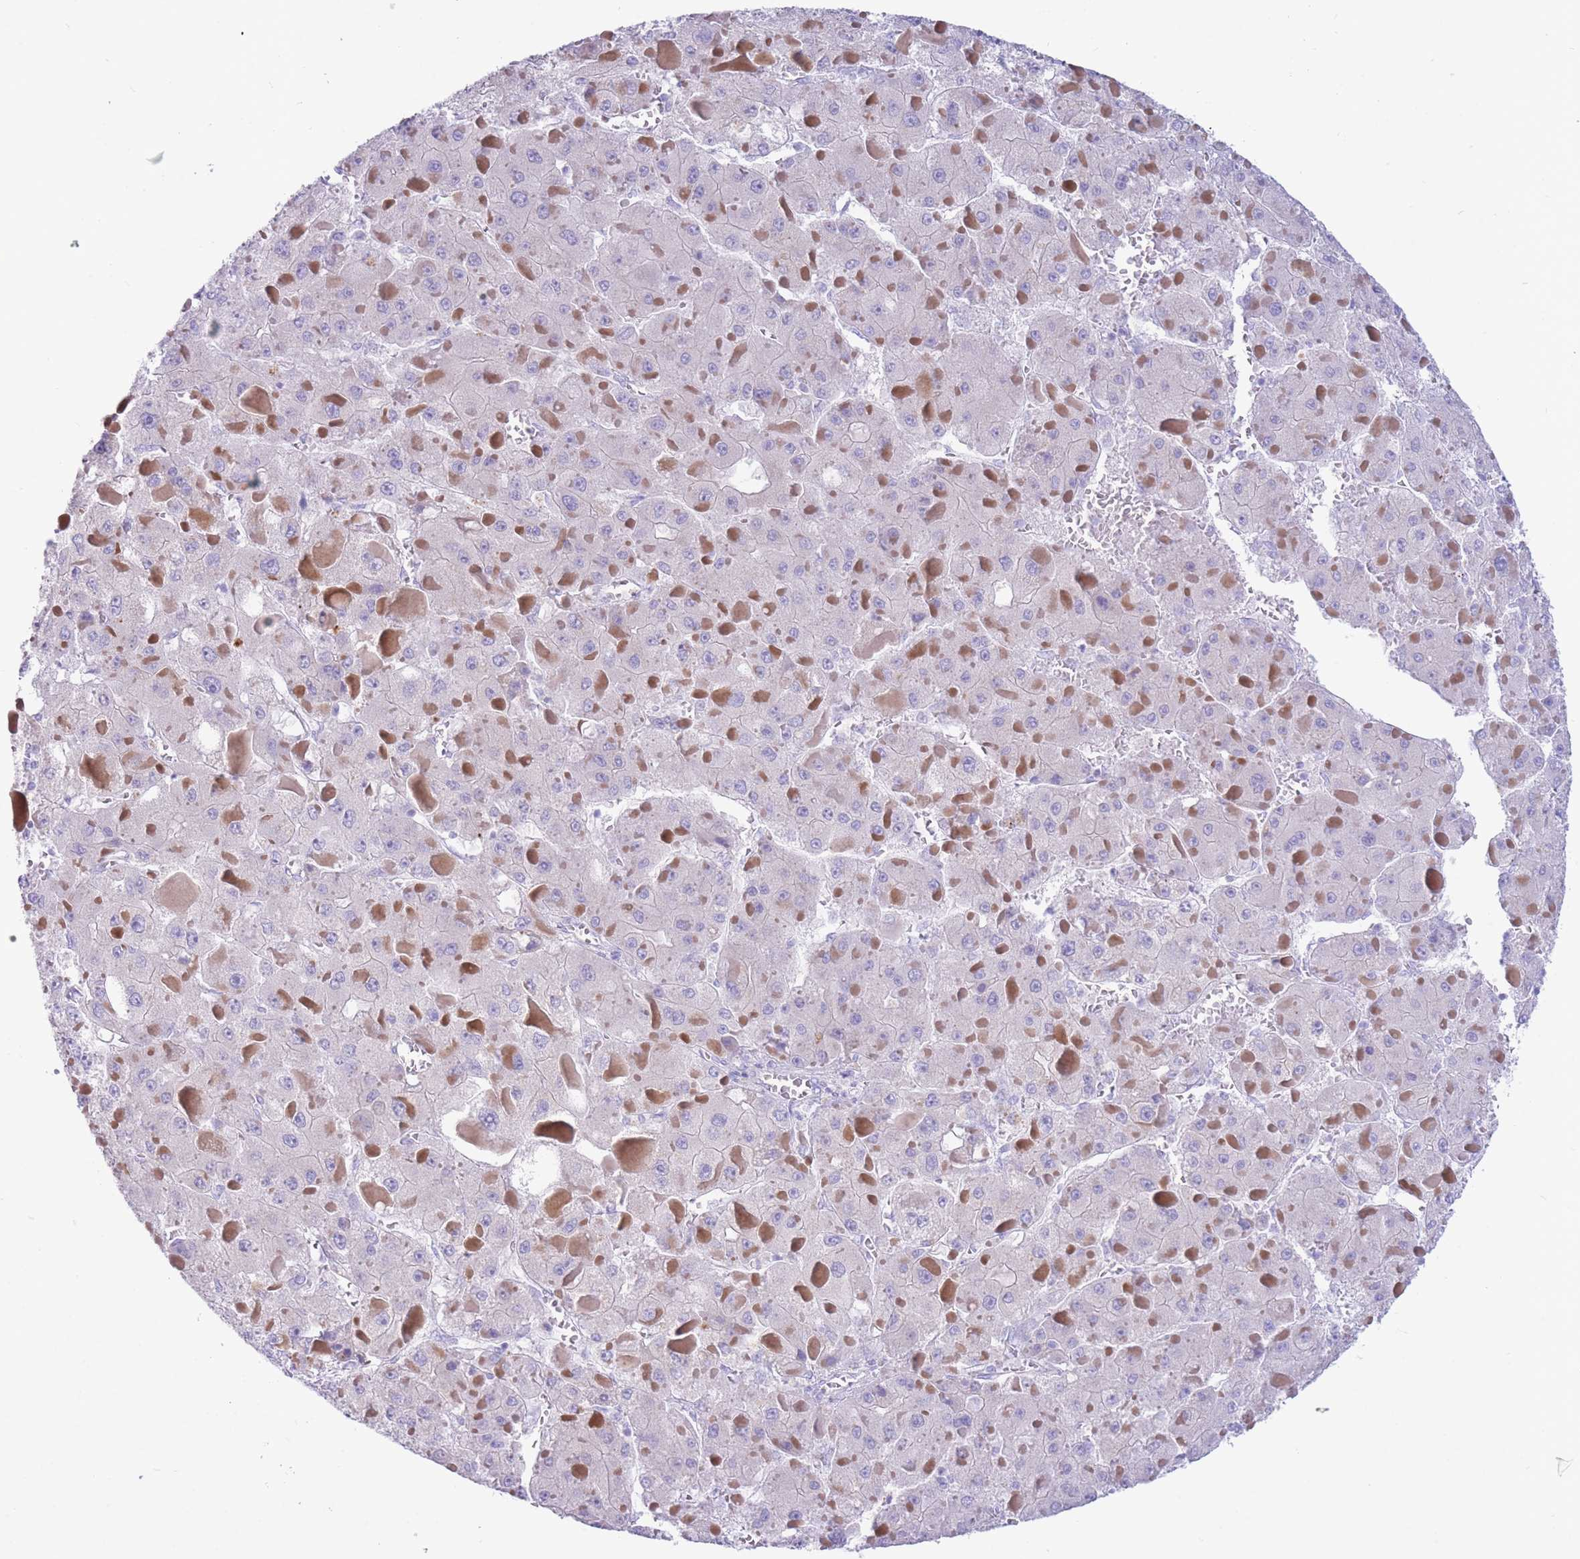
{"staining": {"intensity": "negative", "quantity": "none", "location": "none"}, "tissue": "liver cancer", "cell_type": "Tumor cells", "image_type": "cancer", "snomed": [{"axis": "morphology", "description": "Carcinoma, Hepatocellular, NOS"}, {"axis": "topography", "description": "Liver"}], "caption": "Photomicrograph shows no protein positivity in tumor cells of liver cancer (hepatocellular carcinoma) tissue. (Immunohistochemistry, brightfield microscopy, high magnification).", "gene": "VWA8", "patient": {"sex": "female", "age": 73}}